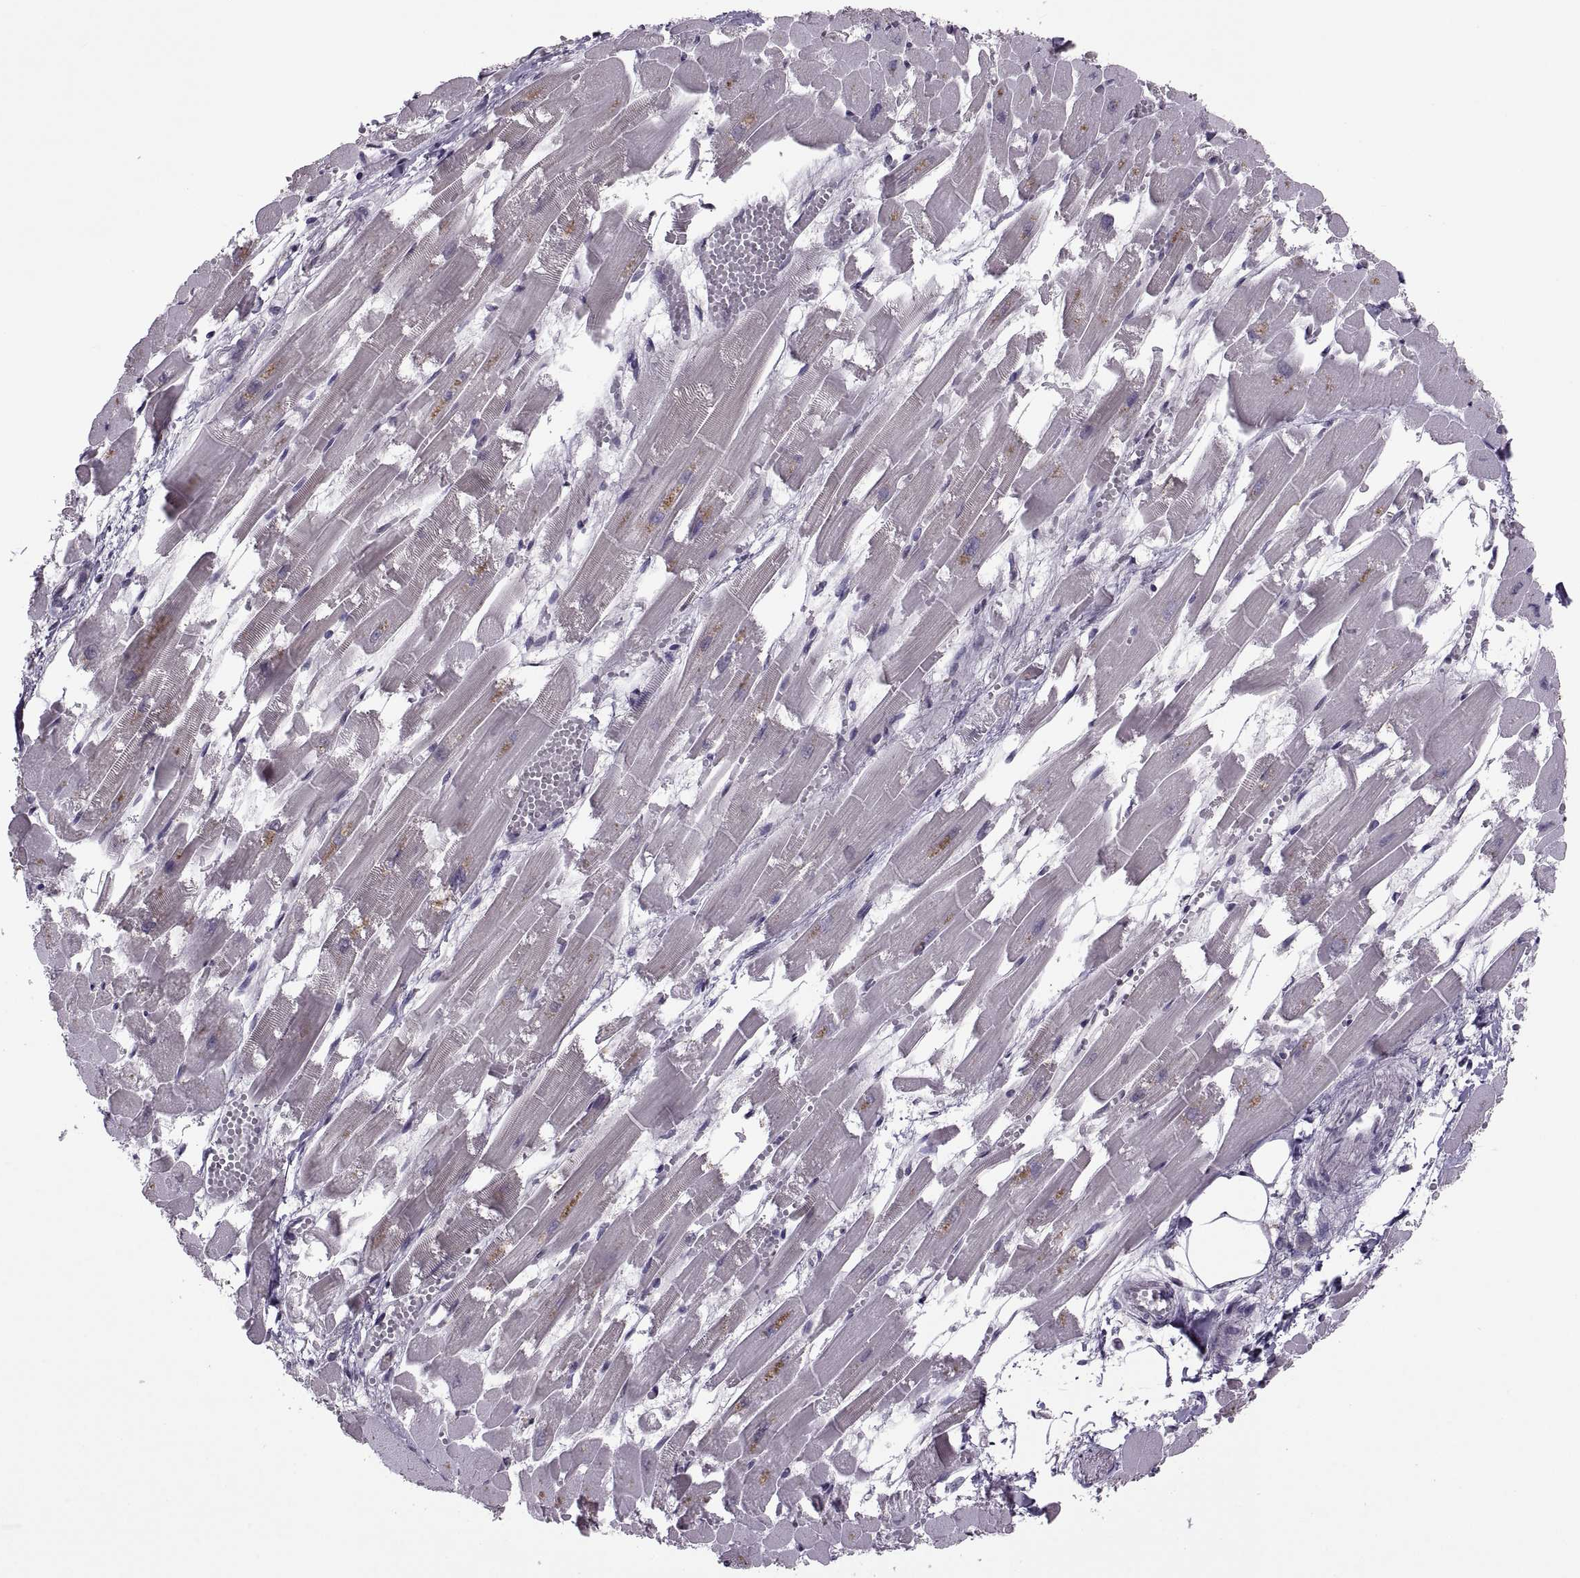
{"staining": {"intensity": "negative", "quantity": "none", "location": "none"}, "tissue": "heart muscle", "cell_type": "Cardiomyocytes", "image_type": "normal", "snomed": [{"axis": "morphology", "description": "Normal tissue, NOS"}, {"axis": "topography", "description": "Heart"}], "caption": "Cardiomyocytes are negative for protein expression in benign human heart muscle. (DAB immunohistochemistry (IHC) visualized using brightfield microscopy, high magnification).", "gene": "OTP", "patient": {"sex": "female", "age": 52}}